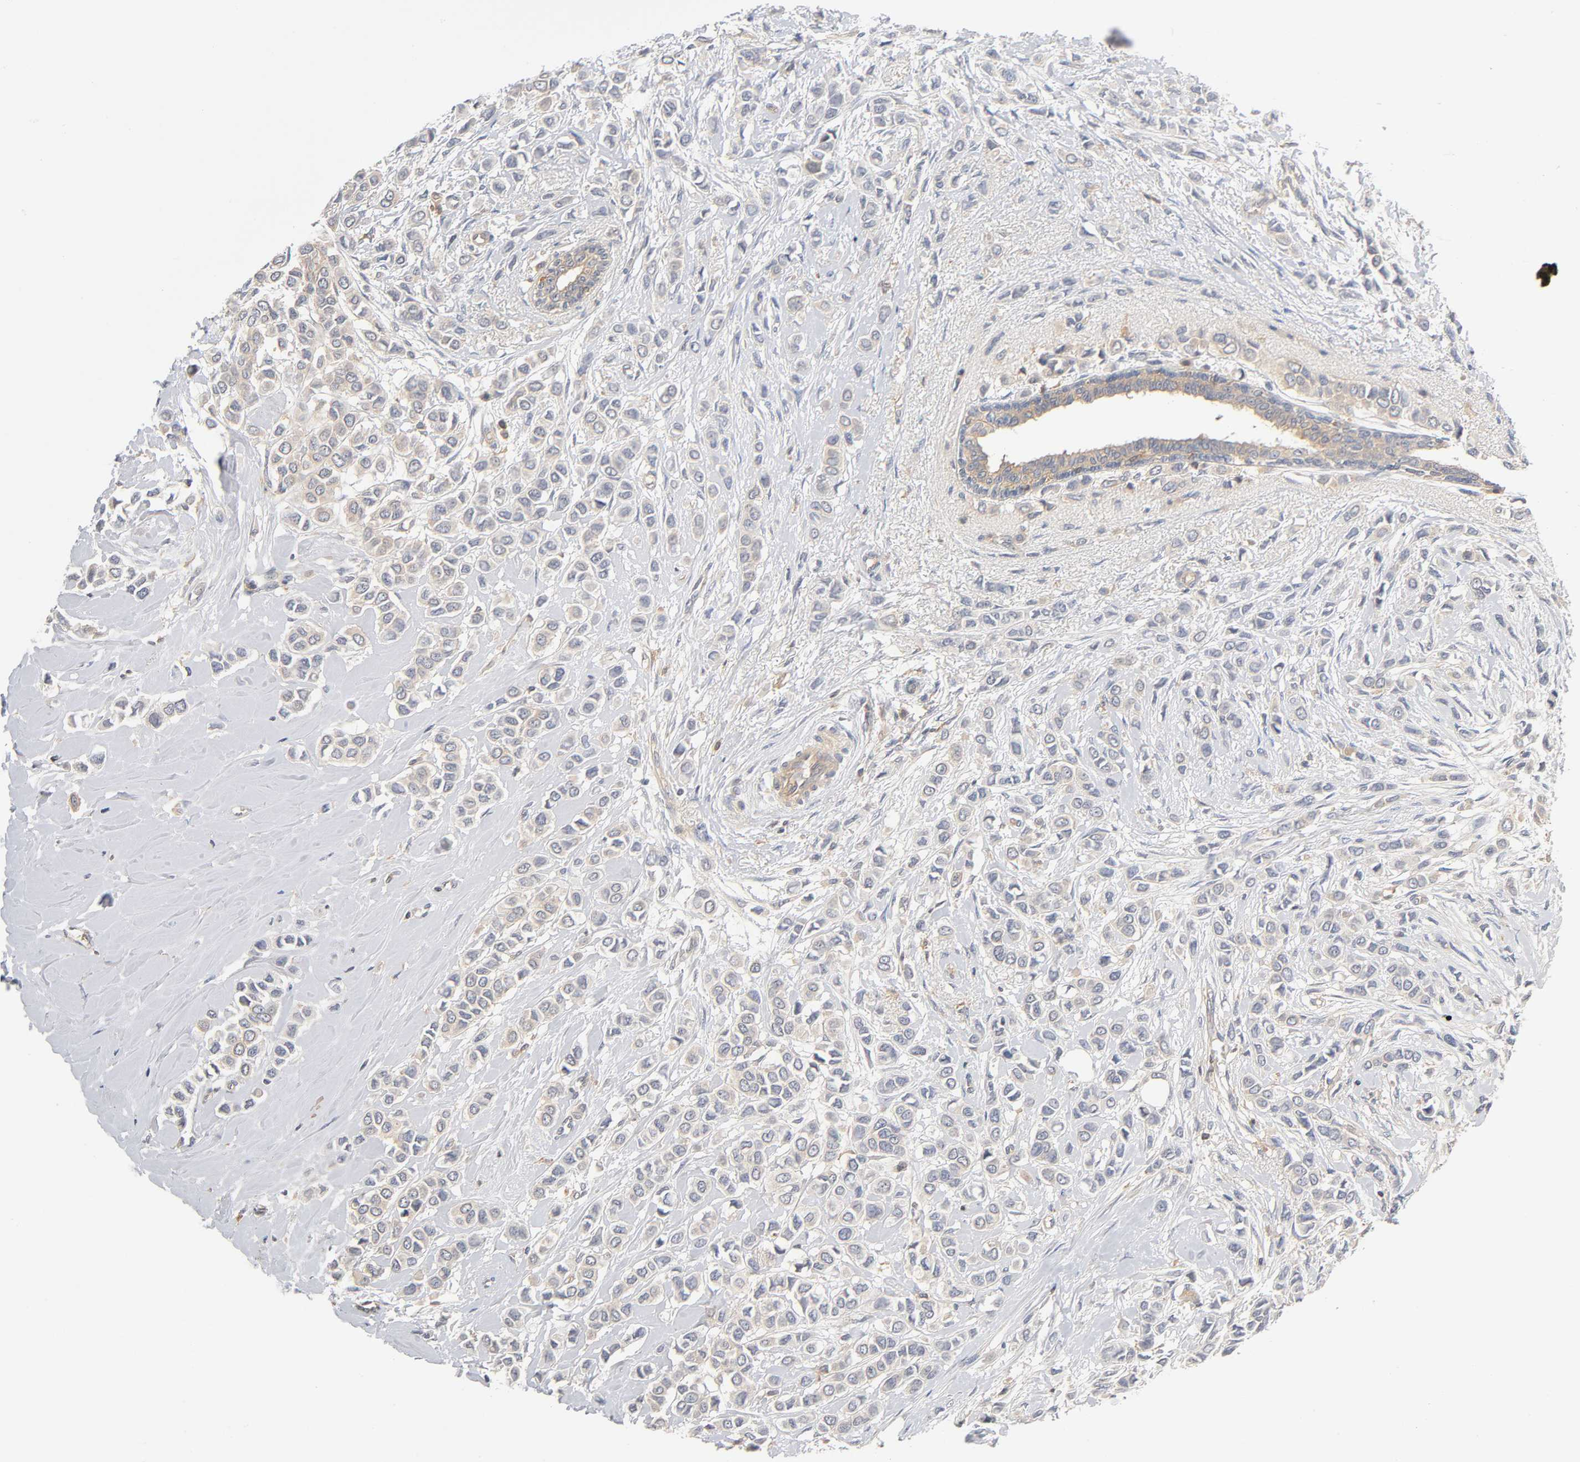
{"staining": {"intensity": "moderate", "quantity": "25%-75%", "location": "cytoplasmic/membranous"}, "tissue": "breast cancer", "cell_type": "Tumor cells", "image_type": "cancer", "snomed": [{"axis": "morphology", "description": "Lobular carcinoma"}, {"axis": "topography", "description": "Breast"}], "caption": "Lobular carcinoma (breast) was stained to show a protein in brown. There is medium levels of moderate cytoplasmic/membranous staining in approximately 25%-75% of tumor cells.", "gene": "ACTR2", "patient": {"sex": "female", "age": 51}}